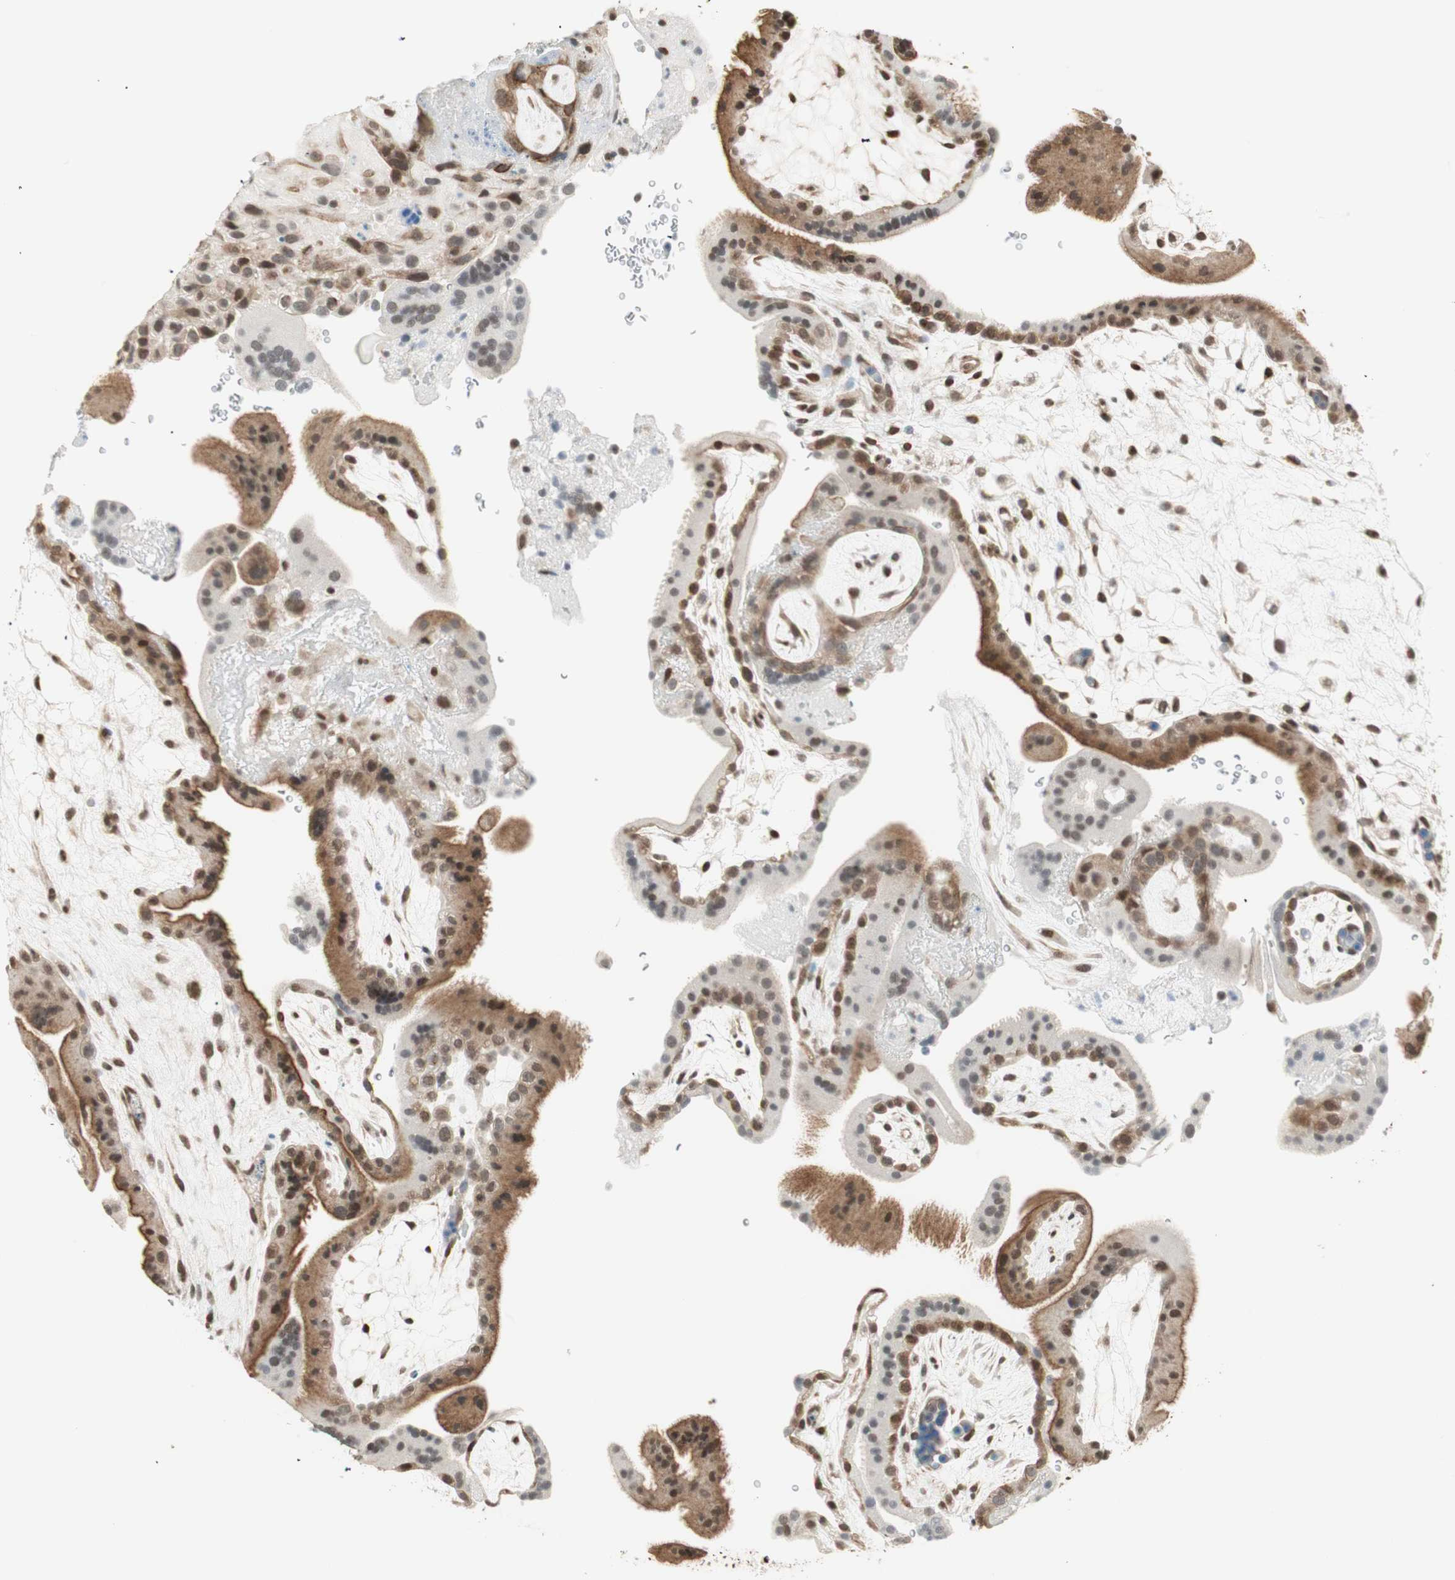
{"staining": {"intensity": "moderate", "quantity": ">75%", "location": "cytoplasmic/membranous,nuclear"}, "tissue": "placenta", "cell_type": "Decidual cells", "image_type": "normal", "snomed": [{"axis": "morphology", "description": "Normal tissue, NOS"}, {"axis": "topography", "description": "Placenta"}], "caption": "Protein positivity by IHC exhibits moderate cytoplasmic/membranous,nuclear staining in approximately >75% of decidual cells in unremarkable placenta. The staining is performed using DAB (3,3'-diaminobenzidine) brown chromogen to label protein expression. The nuclei are counter-stained blue using hematoxylin.", "gene": "ZBTB17", "patient": {"sex": "female", "age": 19}}